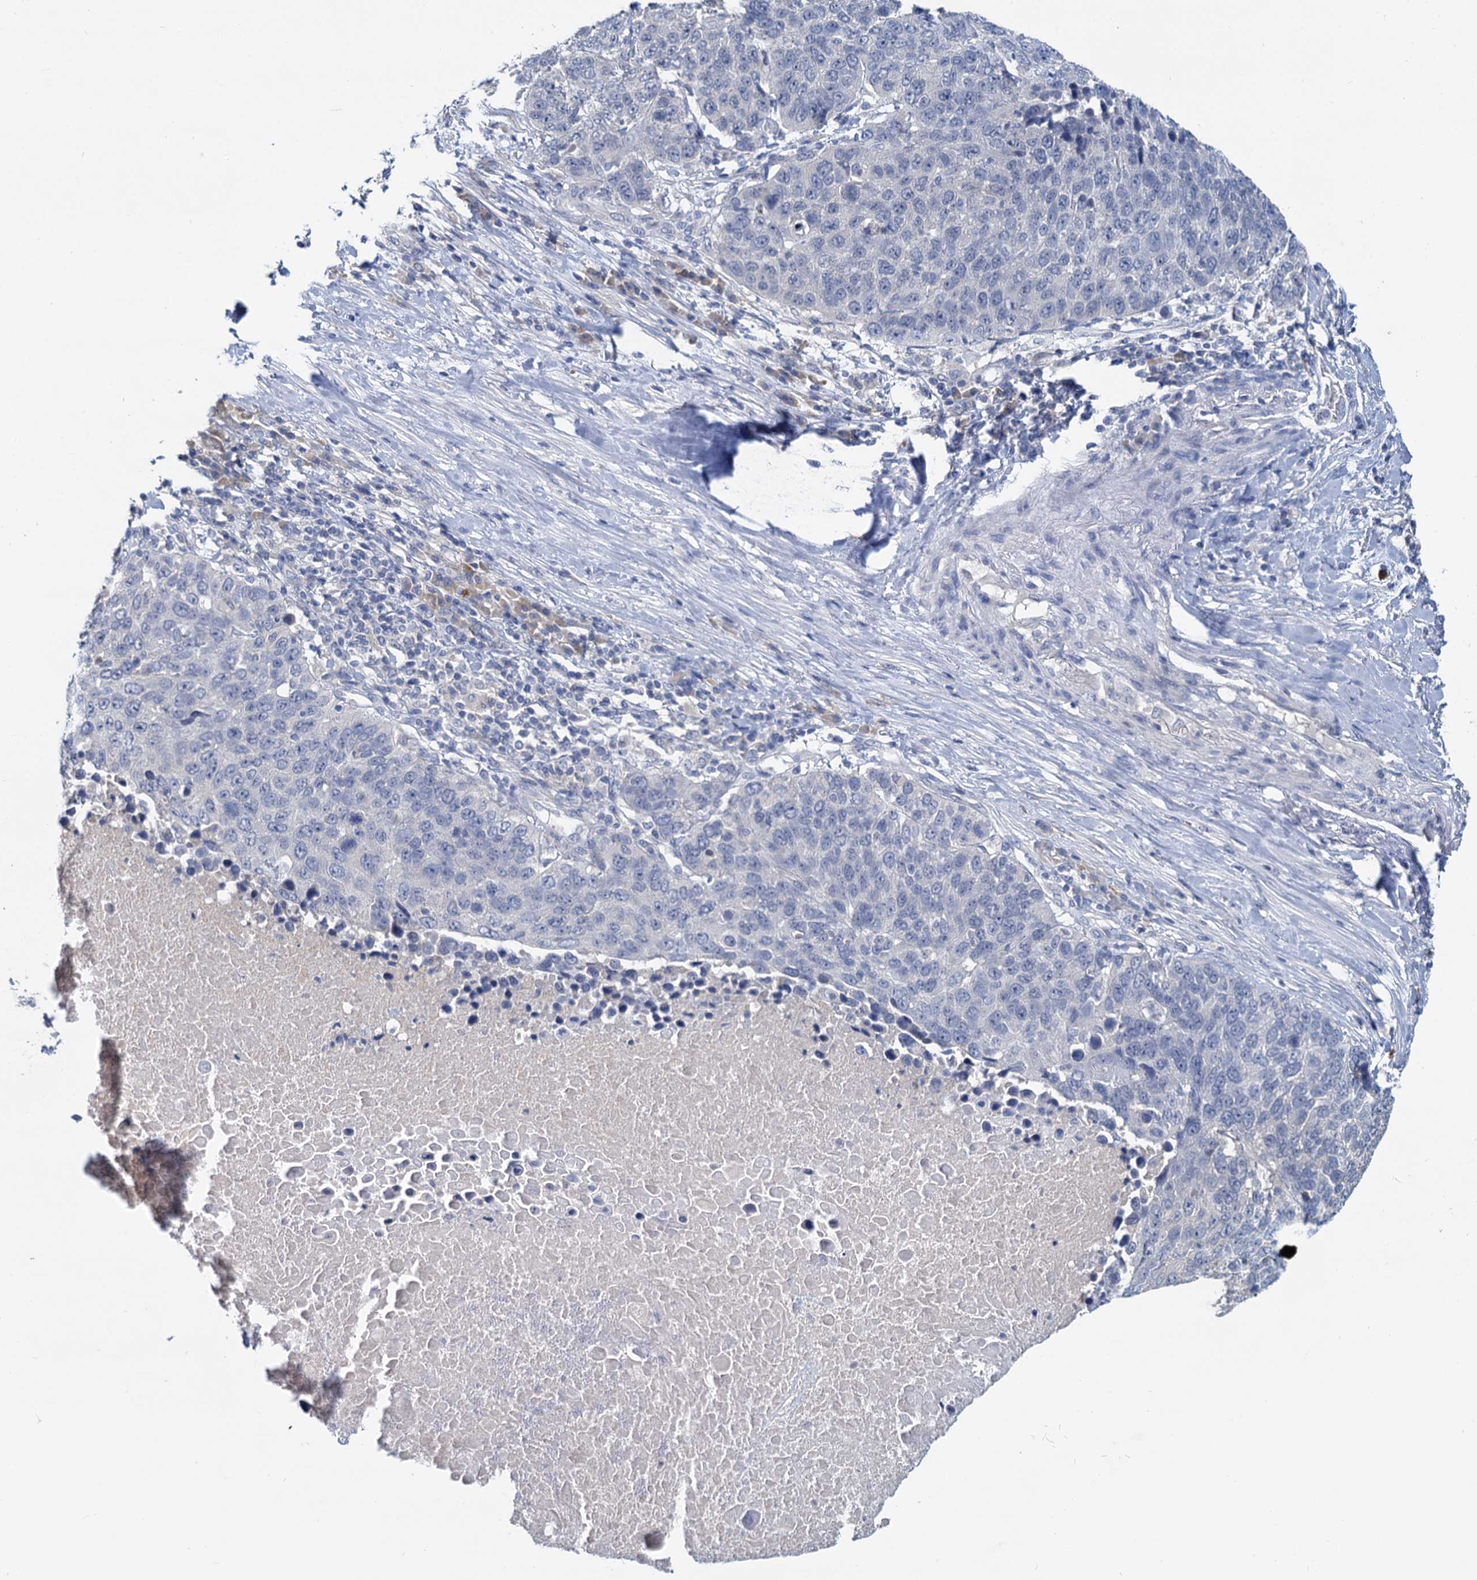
{"staining": {"intensity": "negative", "quantity": "none", "location": "none"}, "tissue": "lung cancer", "cell_type": "Tumor cells", "image_type": "cancer", "snomed": [{"axis": "morphology", "description": "Normal tissue, NOS"}, {"axis": "morphology", "description": "Squamous cell carcinoma, NOS"}, {"axis": "topography", "description": "Lymph node"}, {"axis": "topography", "description": "Lung"}], "caption": "Tumor cells are negative for protein expression in human lung cancer (squamous cell carcinoma).", "gene": "ANKRD42", "patient": {"sex": "male", "age": 66}}